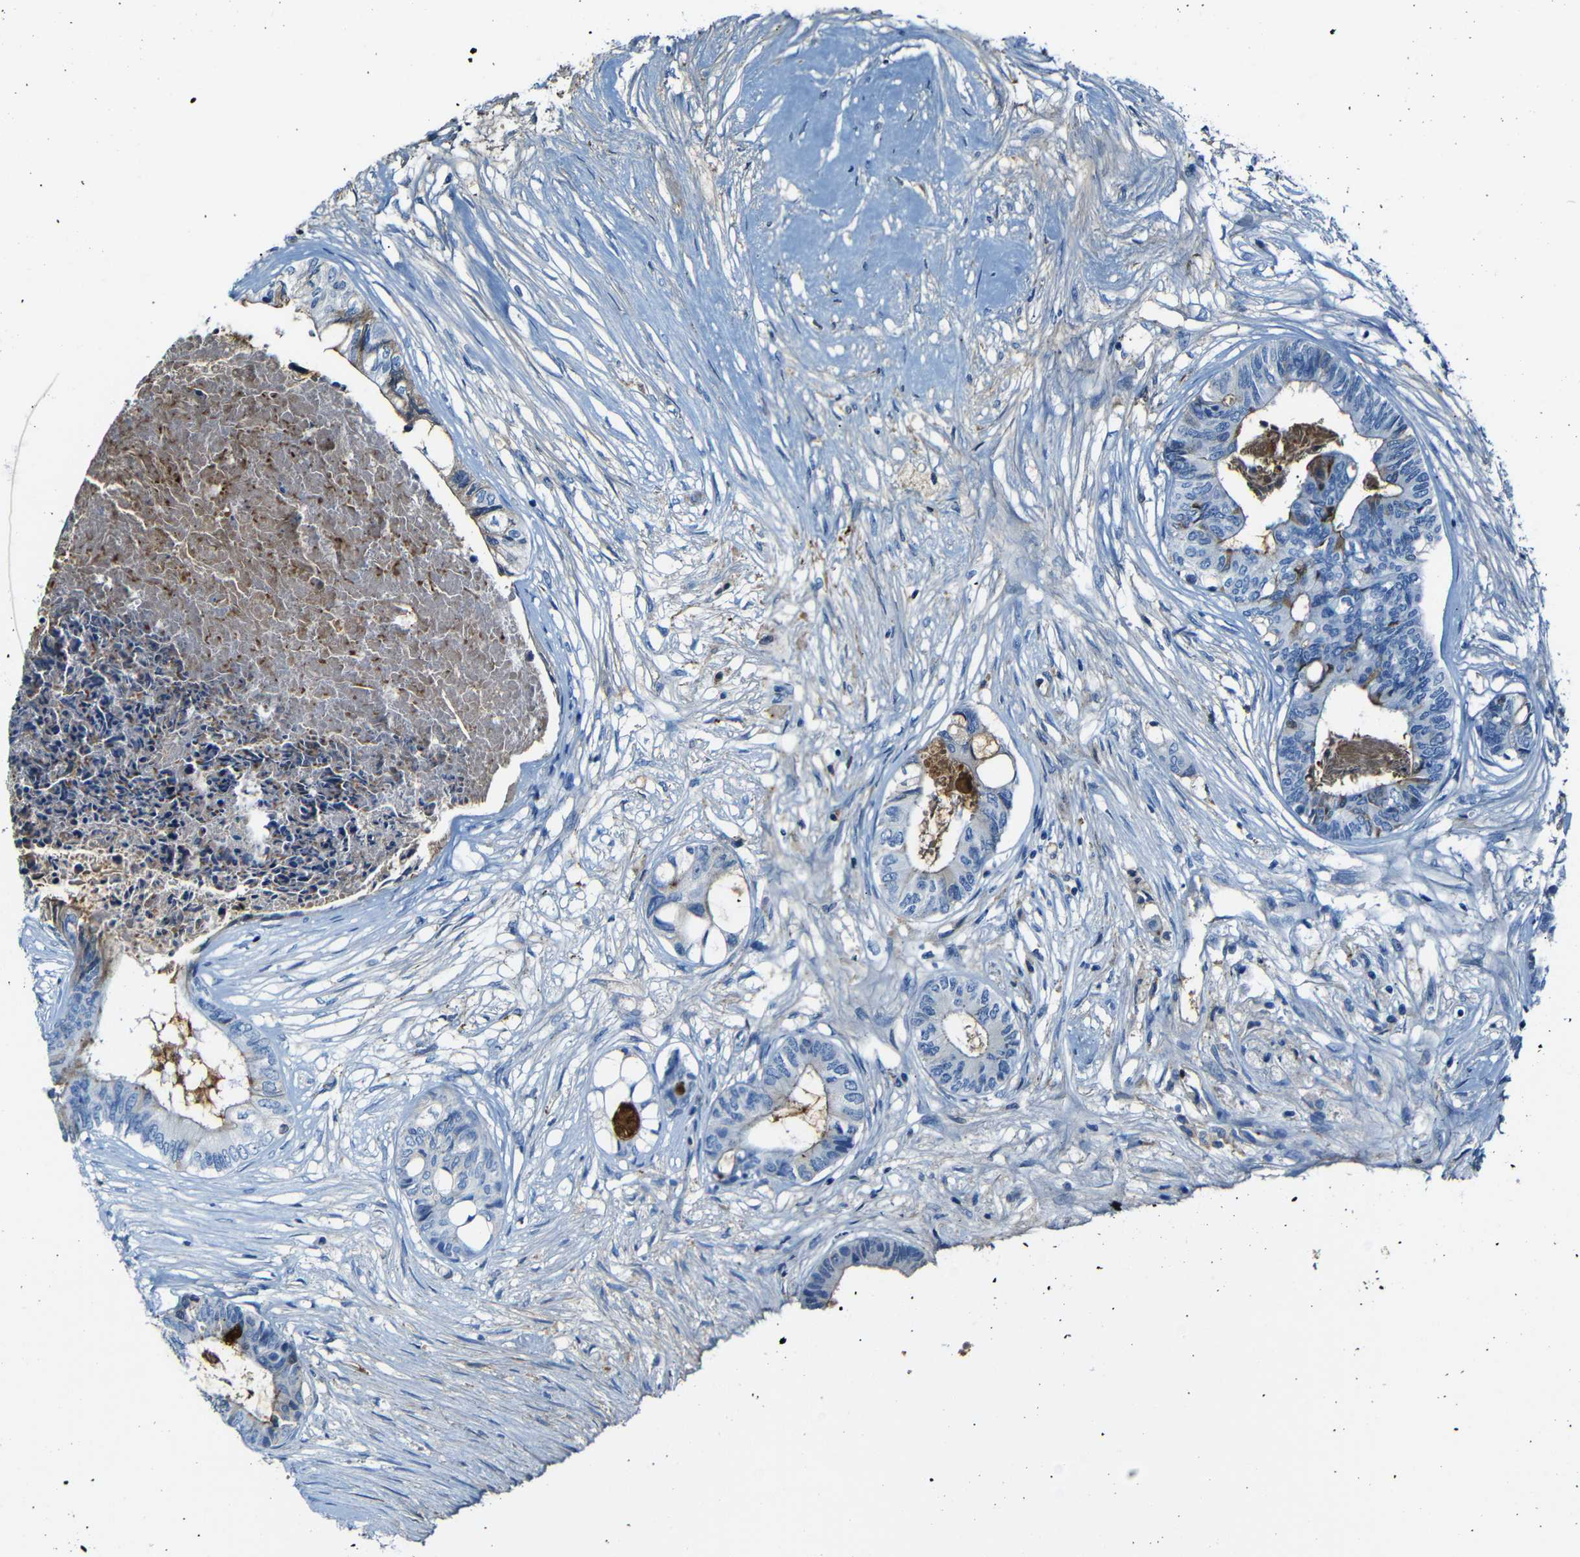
{"staining": {"intensity": "negative", "quantity": "none", "location": "none"}, "tissue": "colorectal cancer", "cell_type": "Tumor cells", "image_type": "cancer", "snomed": [{"axis": "morphology", "description": "Adenocarcinoma, NOS"}, {"axis": "topography", "description": "Rectum"}], "caption": "Immunohistochemical staining of human adenocarcinoma (colorectal) displays no significant positivity in tumor cells.", "gene": "SERPINA1", "patient": {"sex": "male", "age": 63}}